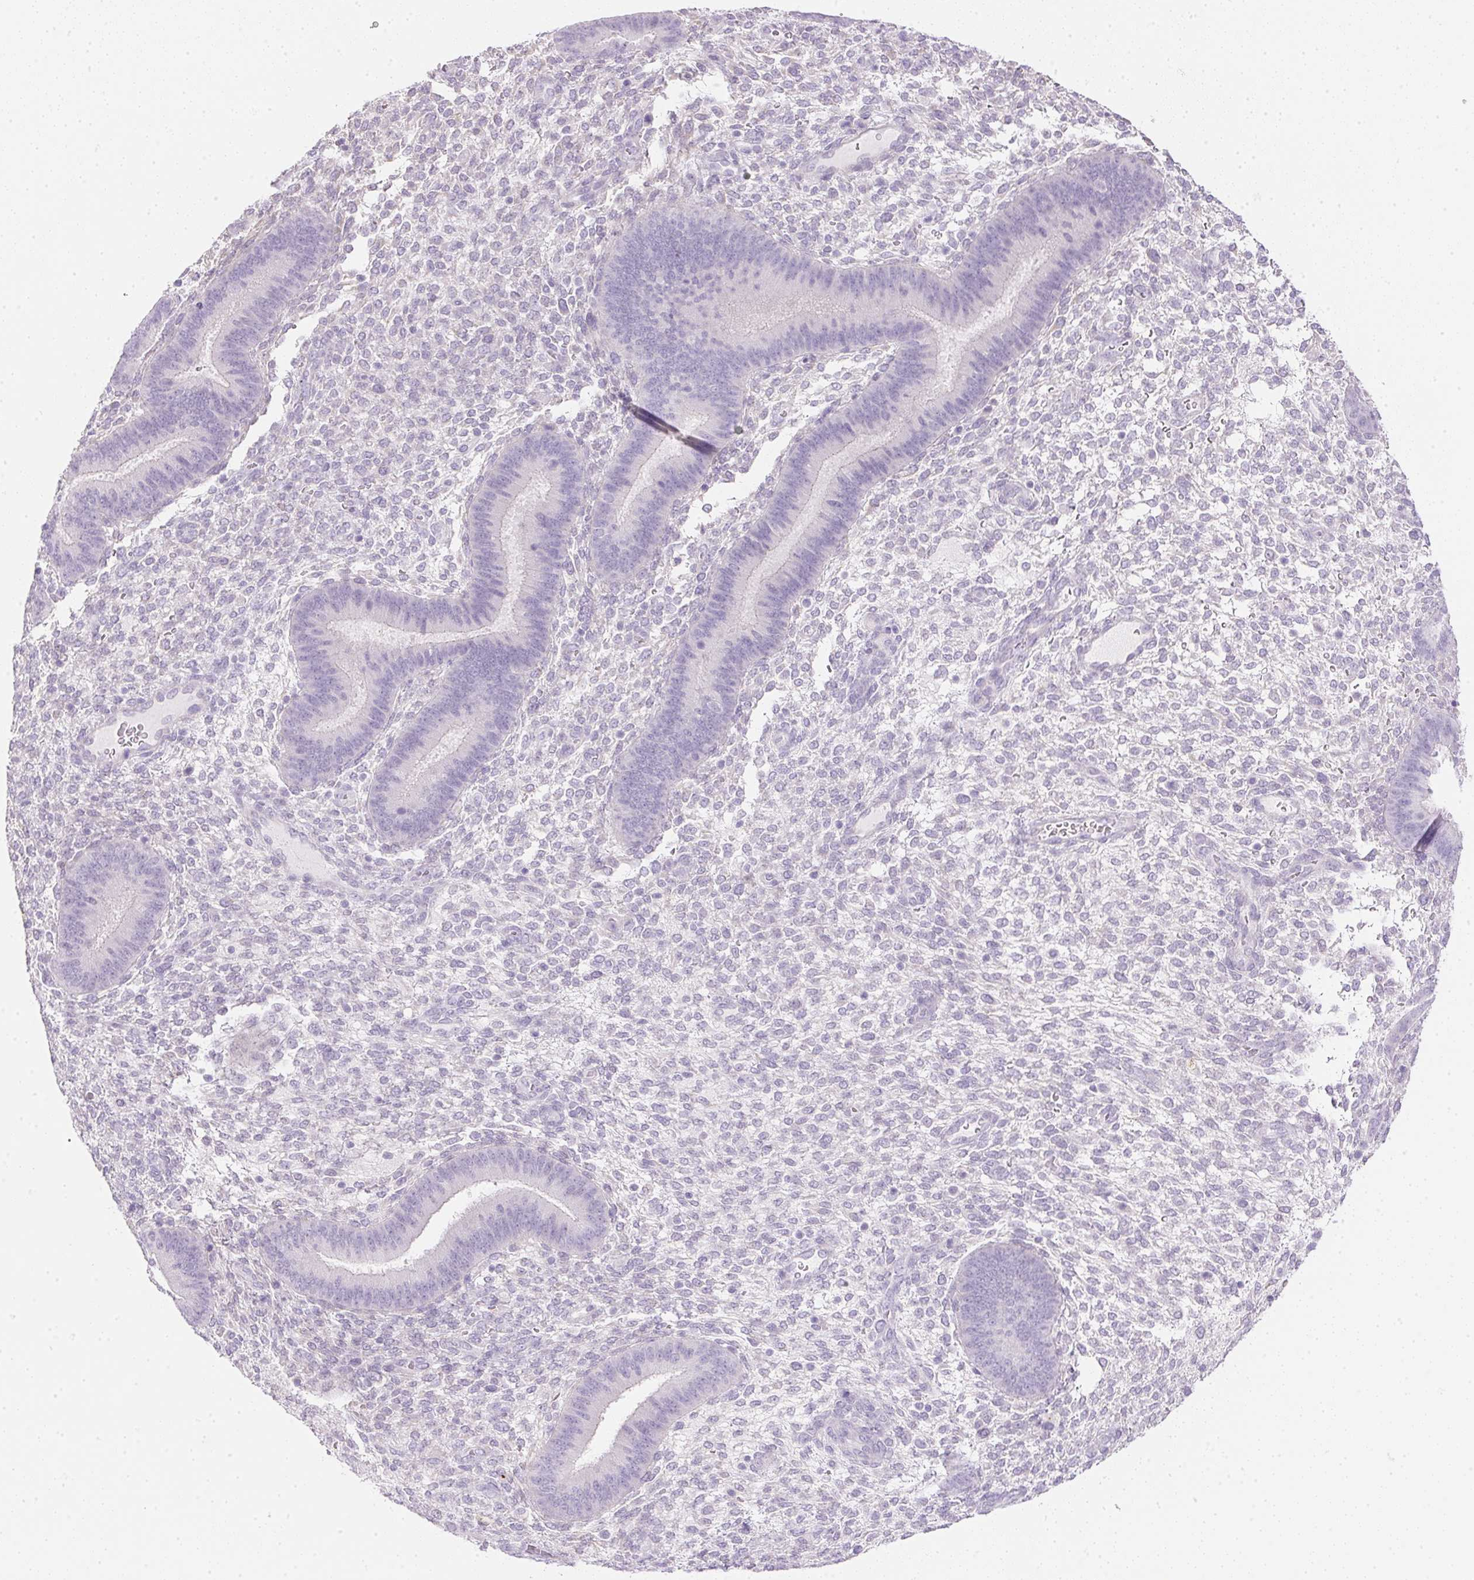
{"staining": {"intensity": "negative", "quantity": "none", "location": "none"}, "tissue": "endometrium", "cell_type": "Cells in endometrial stroma", "image_type": "normal", "snomed": [{"axis": "morphology", "description": "Normal tissue, NOS"}, {"axis": "topography", "description": "Endometrium"}], "caption": "An image of endometrium stained for a protein exhibits no brown staining in cells in endometrial stroma.", "gene": "CTRL", "patient": {"sex": "female", "age": 39}}